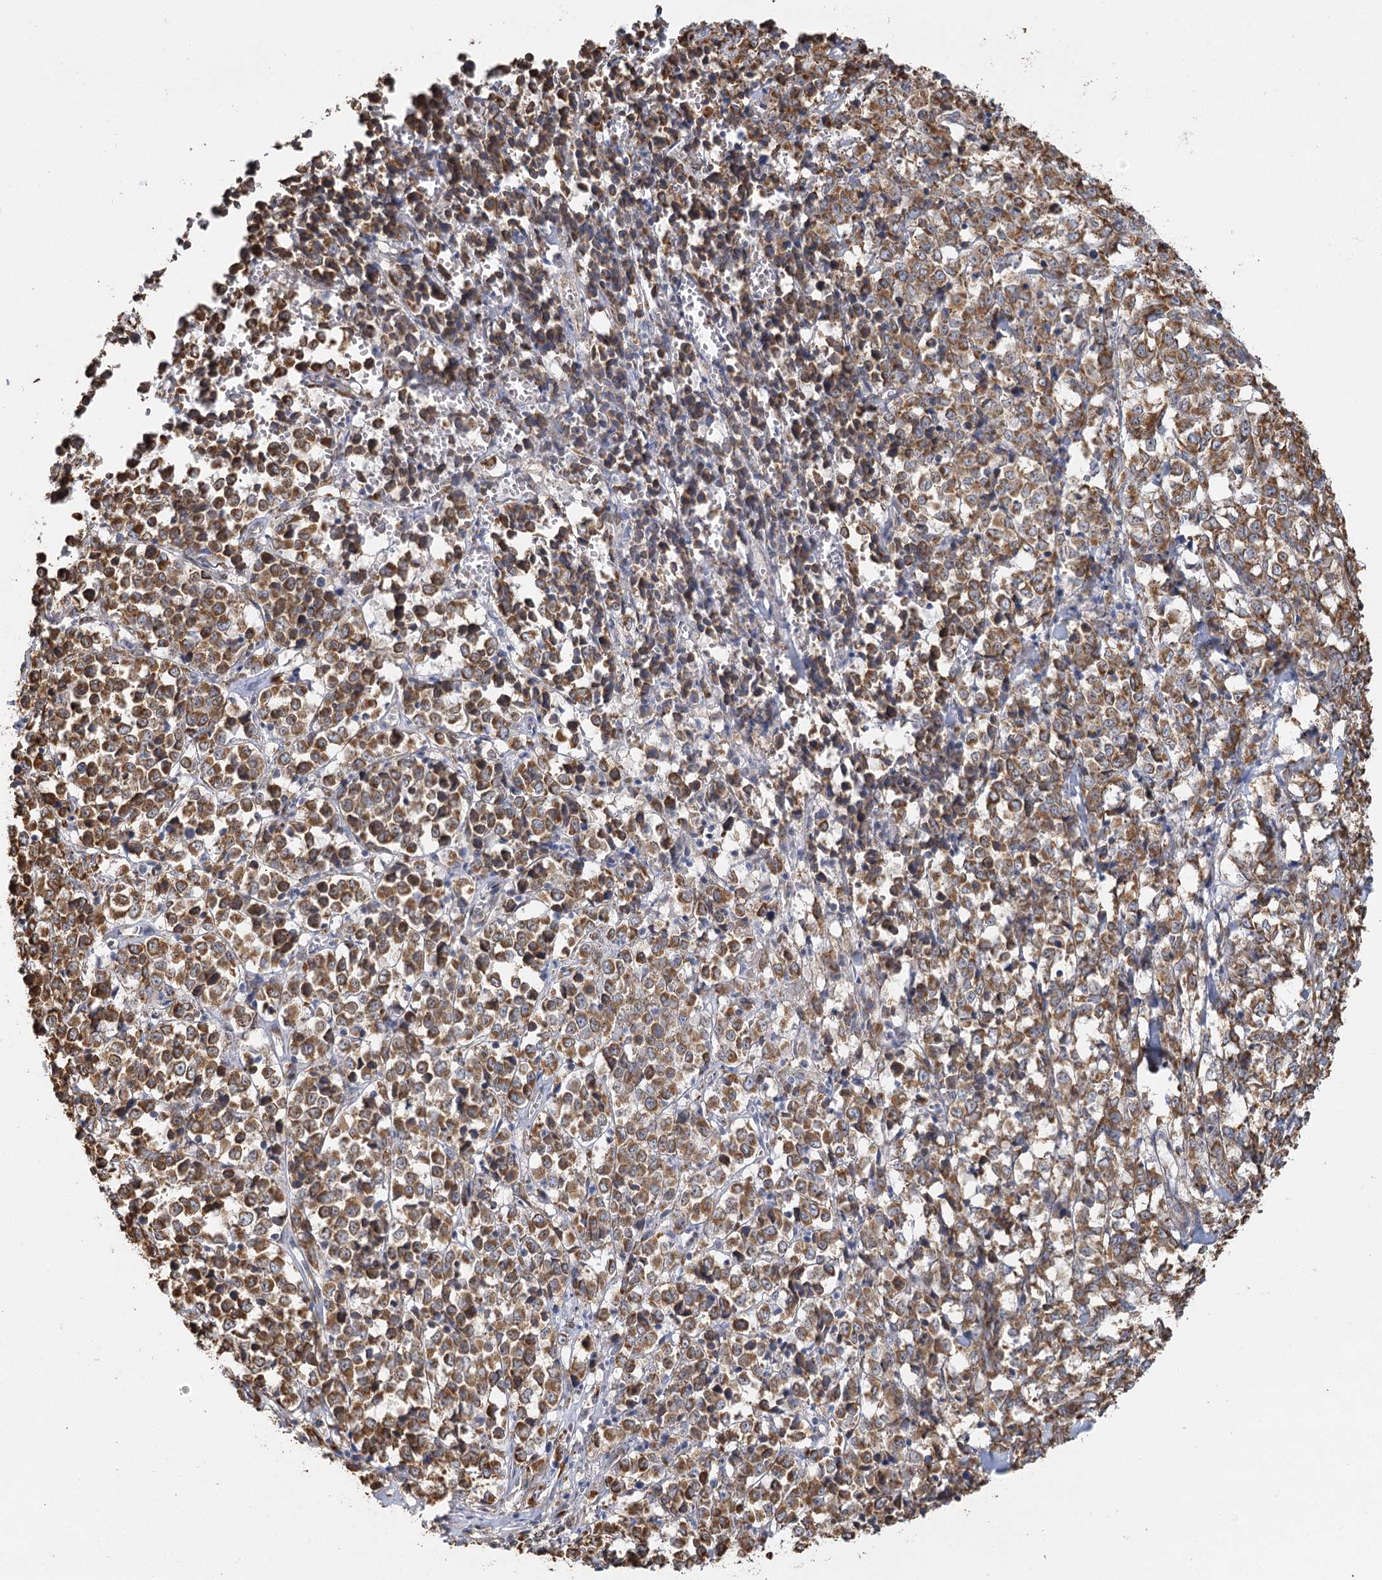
{"staining": {"intensity": "moderate", "quantity": ">75%", "location": "cytoplasmic/membranous"}, "tissue": "melanoma", "cell_type": "Tumor cells", "image_type": "cancer", "snomed": [{"axis": "morphology", "description": "Malignant melanoma, NOS"}, {"axis": "topography", "description": "Skin"}], "caption": "IHC micrograph of neoplastic tissue: human melanoma stained using IHC shows medium levels of moderate protein expression localized specifically in the cytoplasmic/membranous of tumor cells, appearing as a cytoplasmic/membranous brown color.", "gene": "IL11RA", "patient": {"sex": "female", "age": 72}}